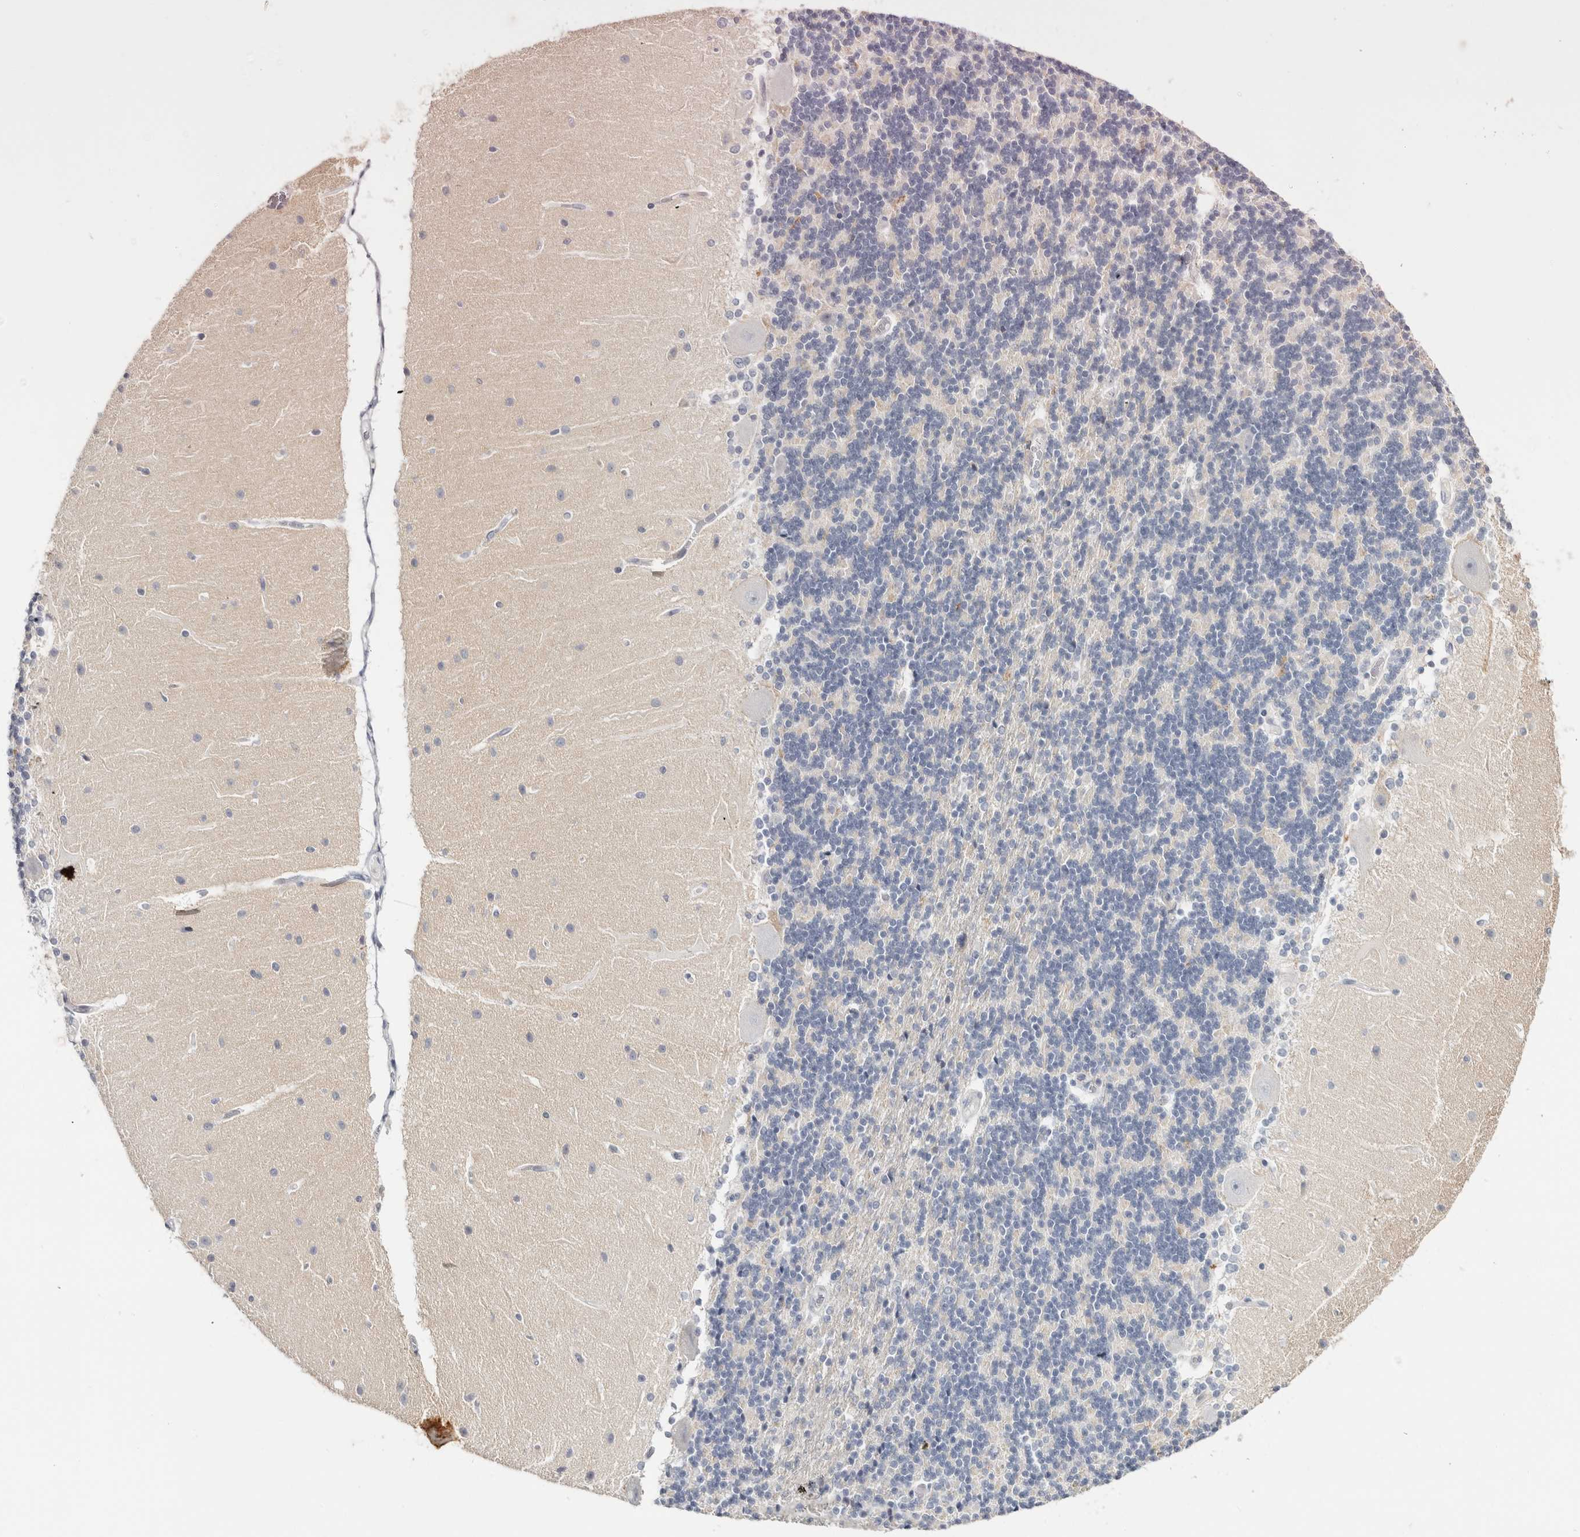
{"staining": {"intensity": "negative", "quantity": "none", "location": "none"}, "tissue": "cerebellum", "cell_type": "Cells in granular layer", "image_type": "normal", "snomed": [{"axis": "morphology", "description": "Normal tissue, NOS"}, {"axis": "topography", "description": "Cerebellum"}], "caption": "An immunohistochemistry image of unremarkable cerebellum is shown. There is no staining in cells in granular layer of cerebellum. Brightfield microscopy of immunohistochemistry stained with DAB (3,3'-diaminobenzidine) (brown) and hematoxylin (blue), captured at high magnification.", "gene": "RPH3AL", "patient": {"sex": "female", "age": 54}}